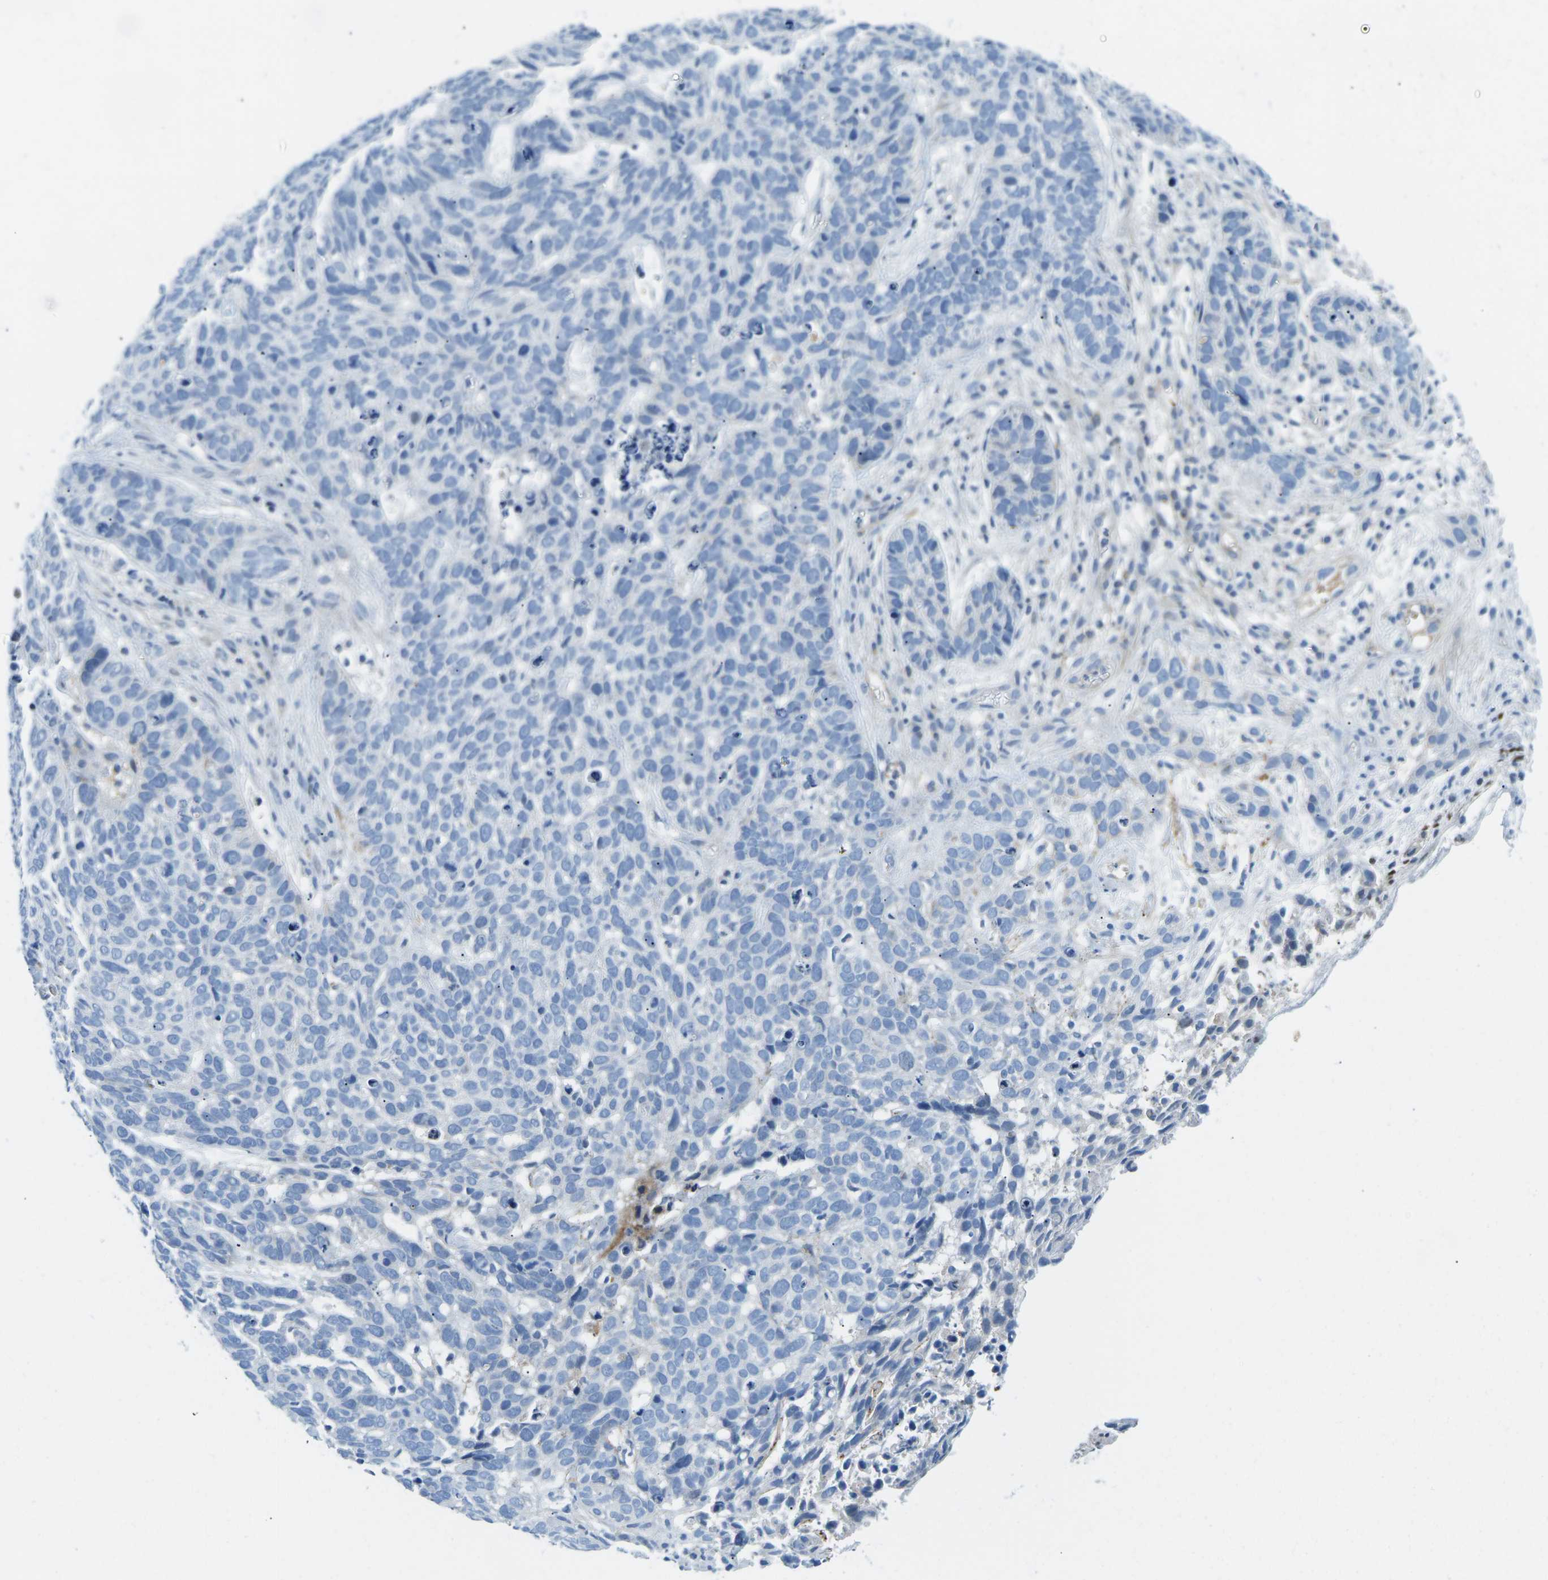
{"staining": {"intensity": "negative", "quantity": "none", "location": "none"}, "tissue": "skin cancer", "cell_type": "Tumor cells", "image_type": "cancer", "snomed": [{"axis": "morphology", "description": "Basal cell carcinoma"}, {"axis": "topography", "description": "Skin"}], "caption": "Basal cell carcinoma (skin) stained for a protein using immunohistochemistry (IHC) demonstrates no staining tumor cells.", "gene": "CFB", "patient": {"sex": "male", "age": 87}}